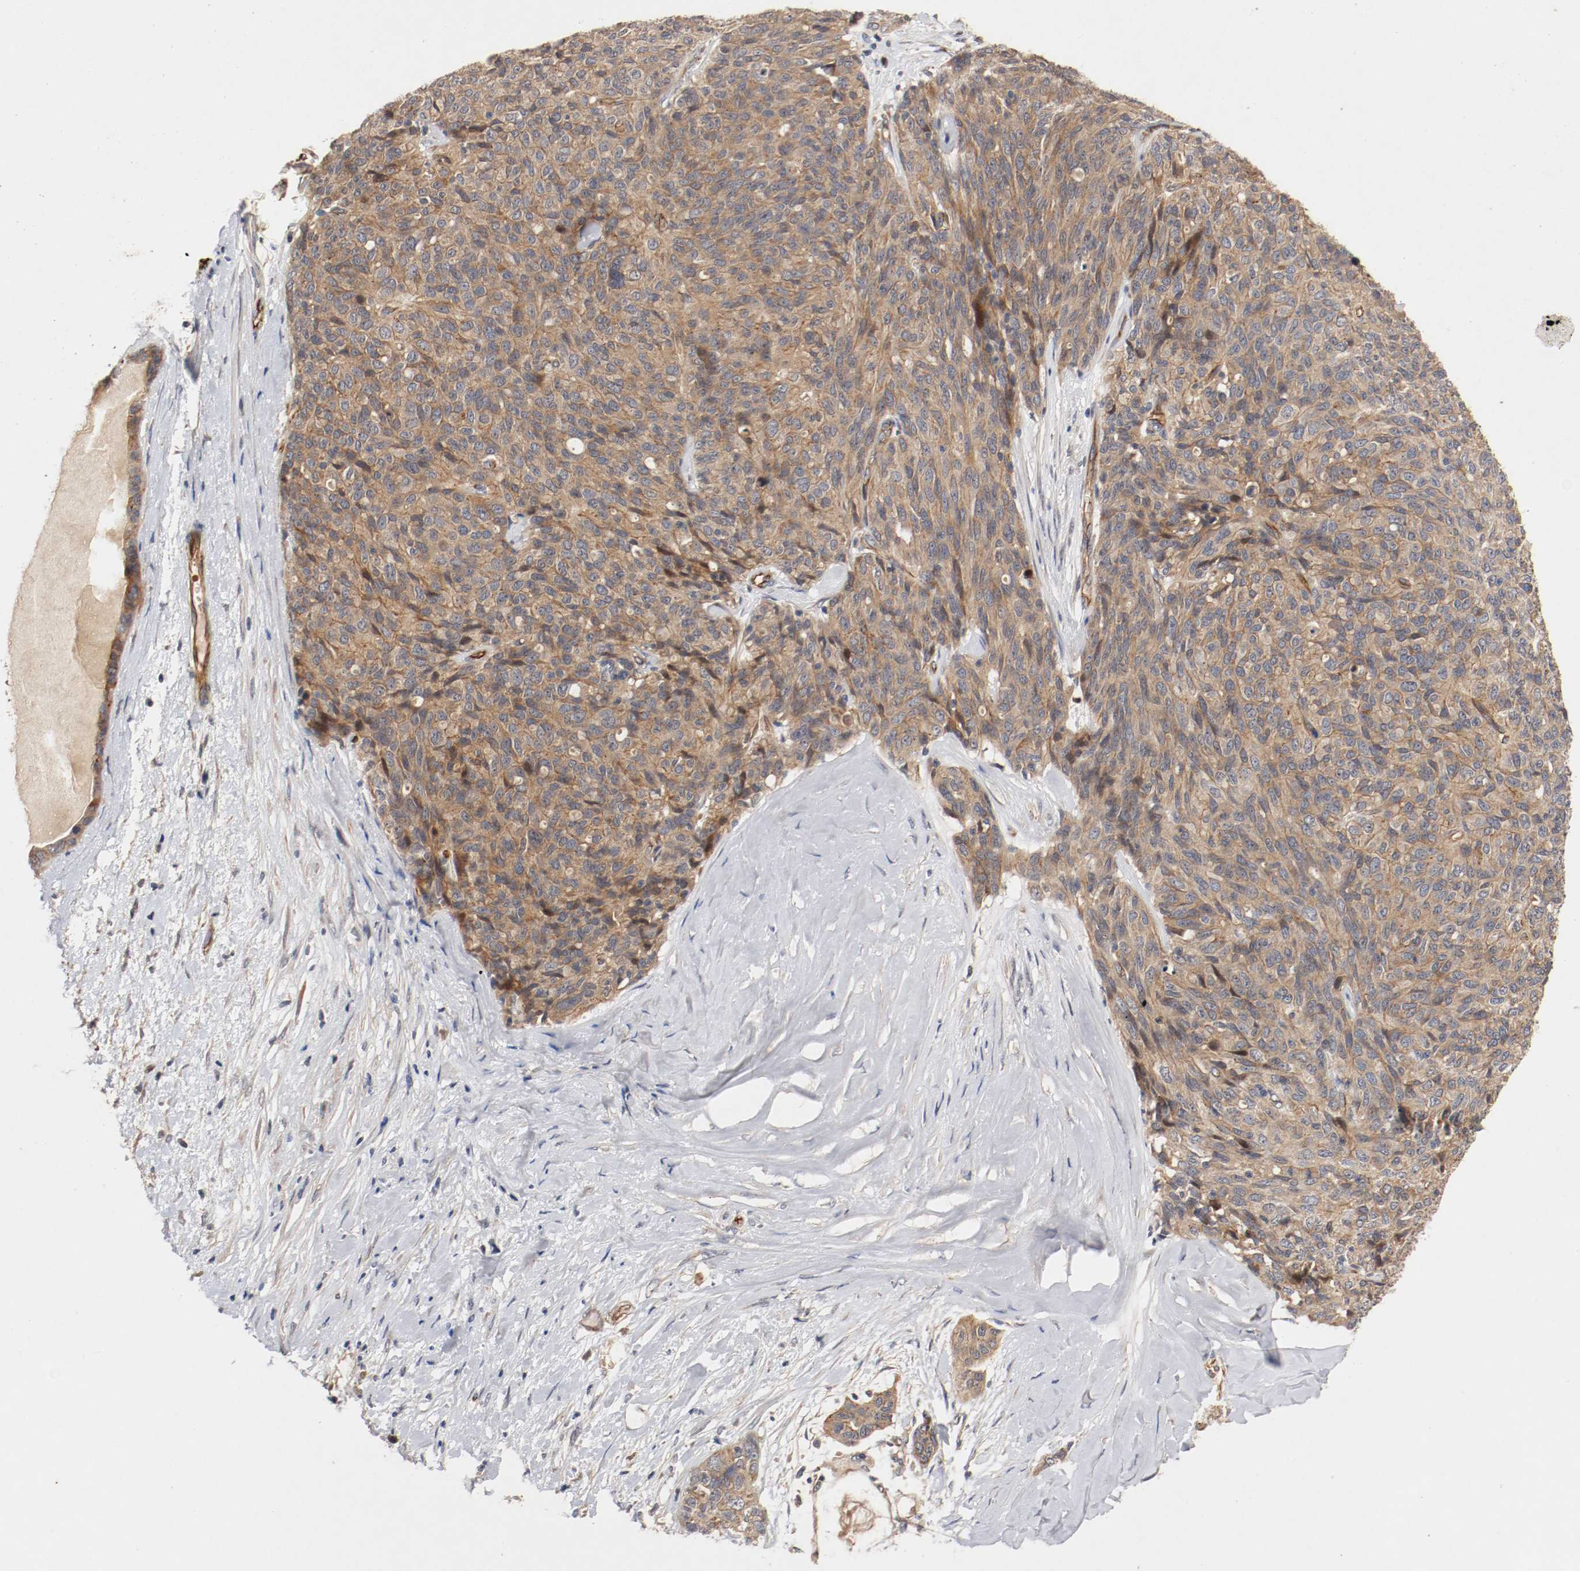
{"staining": {"intensity": "moderate", "quantity": ">75%", "location": "cytoplasmic/membranous"}, "tissue": "ovarian cancer", "cell_type": "Tumor cells", "image_type": "cancer", "snomed": [{"axis": "morphology", "description": "Carcinoma, endometroid"}, {"axis": "topography", "description": "Ovary"}], "caption": "The immunohistochemical stain shows moderate cytoplasmic/membranous staining in tumor cells of ovarian cancer (endometroid carcinoma) tissue. (brown staining indicates protein expression, while blue staining denotes nuclei).", "gene": "TYK2", "patient": {"sex": "female", "age": 60}}